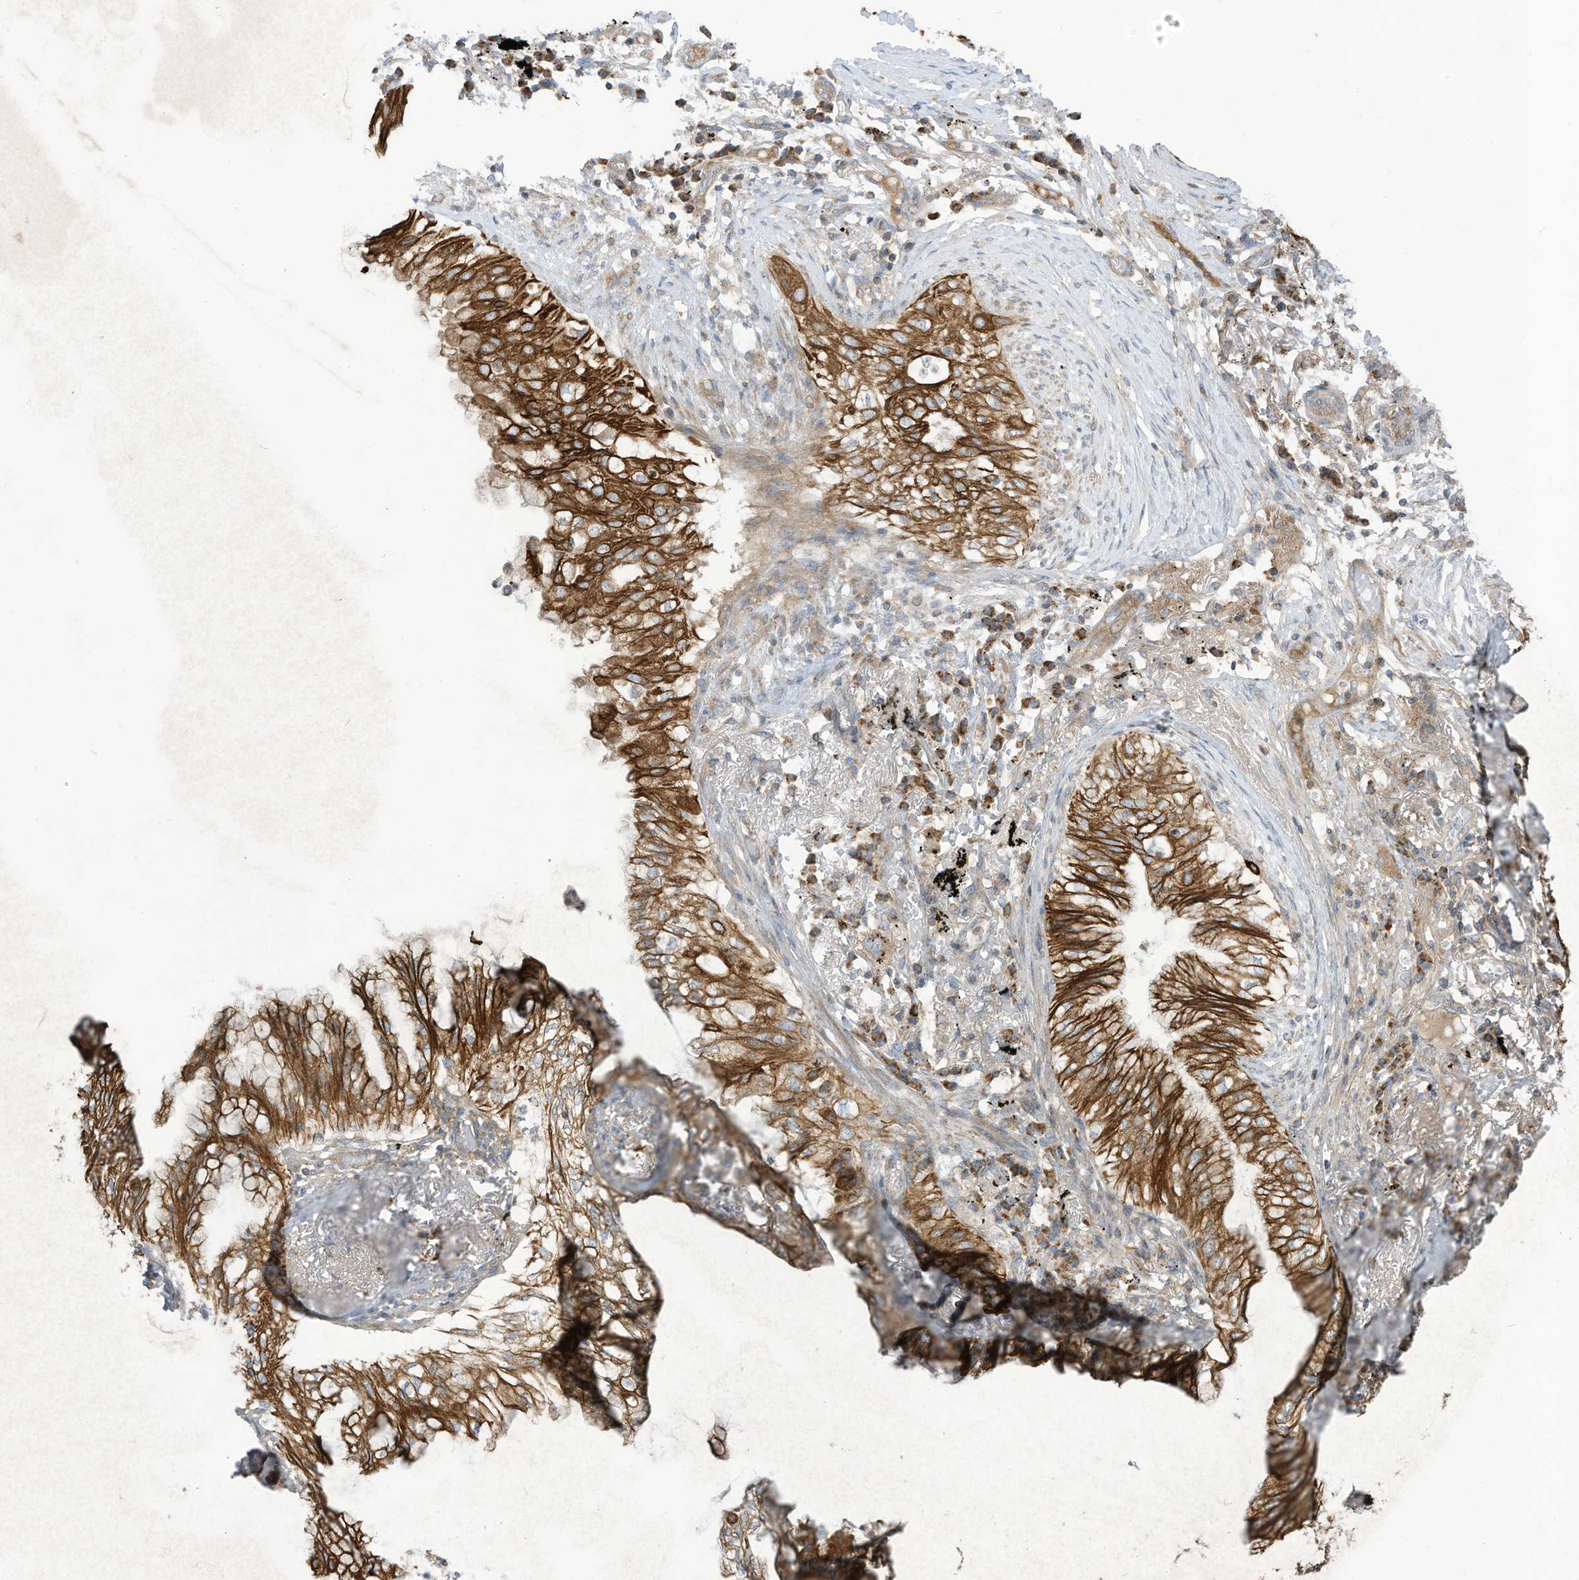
{"staining": {"intensity": "strong", "quantity": ">75%", "location": "cytoplasmic/membranous"}, "tissue": "lung cancer", "cell_type": "Tumor cells", "image_type": "cancer", "snomed": [{"axis": "morphology", "description": "Adenocarcinoma, NOS"}, {"axis": "topography", "description": "Lung"}], "caption": "Strong cytoplasmic/membranous positivity is seen in about >75% of tumor cells in lung cancer. The staining is performed using DAB (3,3'-diaminobenzidine) brown chromogen to label protein expression. The nuclei are counter-stained blue using hematoxylin.", "gene": "CGAS", "patient": {"sex": "female", "age": 70}}